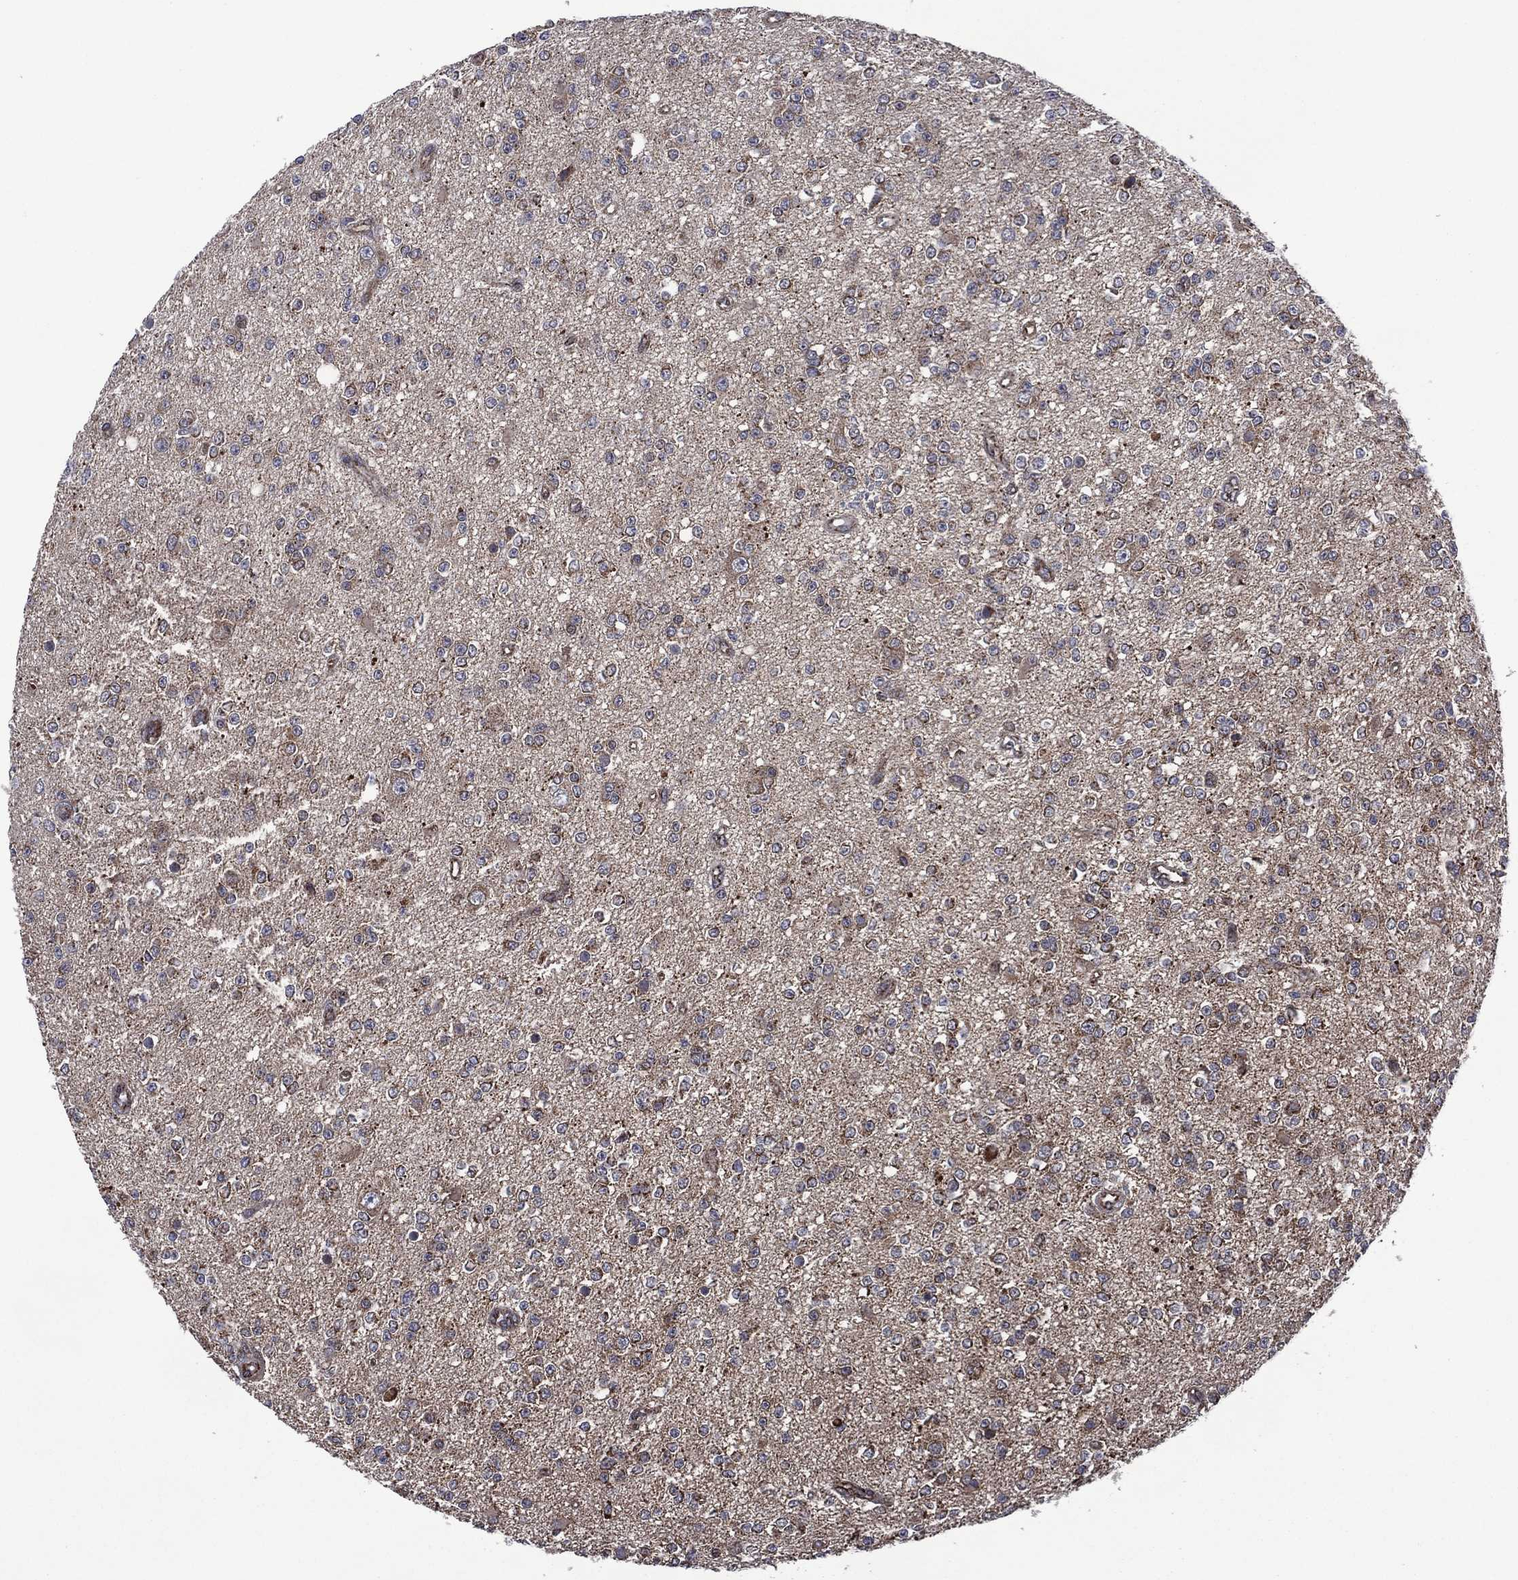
{"staining": {"intensity": "negative", "quantity": "none", "location": "none"}, "tissue": "glioma", "cell_type": "Tumor cells", "image_type": "cancer", "snomed": [{"axis": "morphology", "description": "Glioma, malignant, Low grade"}, {"axis": "topography", "description": "Brain"}], "caption": "The histopathology image demonstrates no significant staining in tumor cells of malignant low-grade glioma. (DAB immunohistochemistry, high magnification).", "gene": "HTD2", "patient": {"sex": "female", "age": 45}}